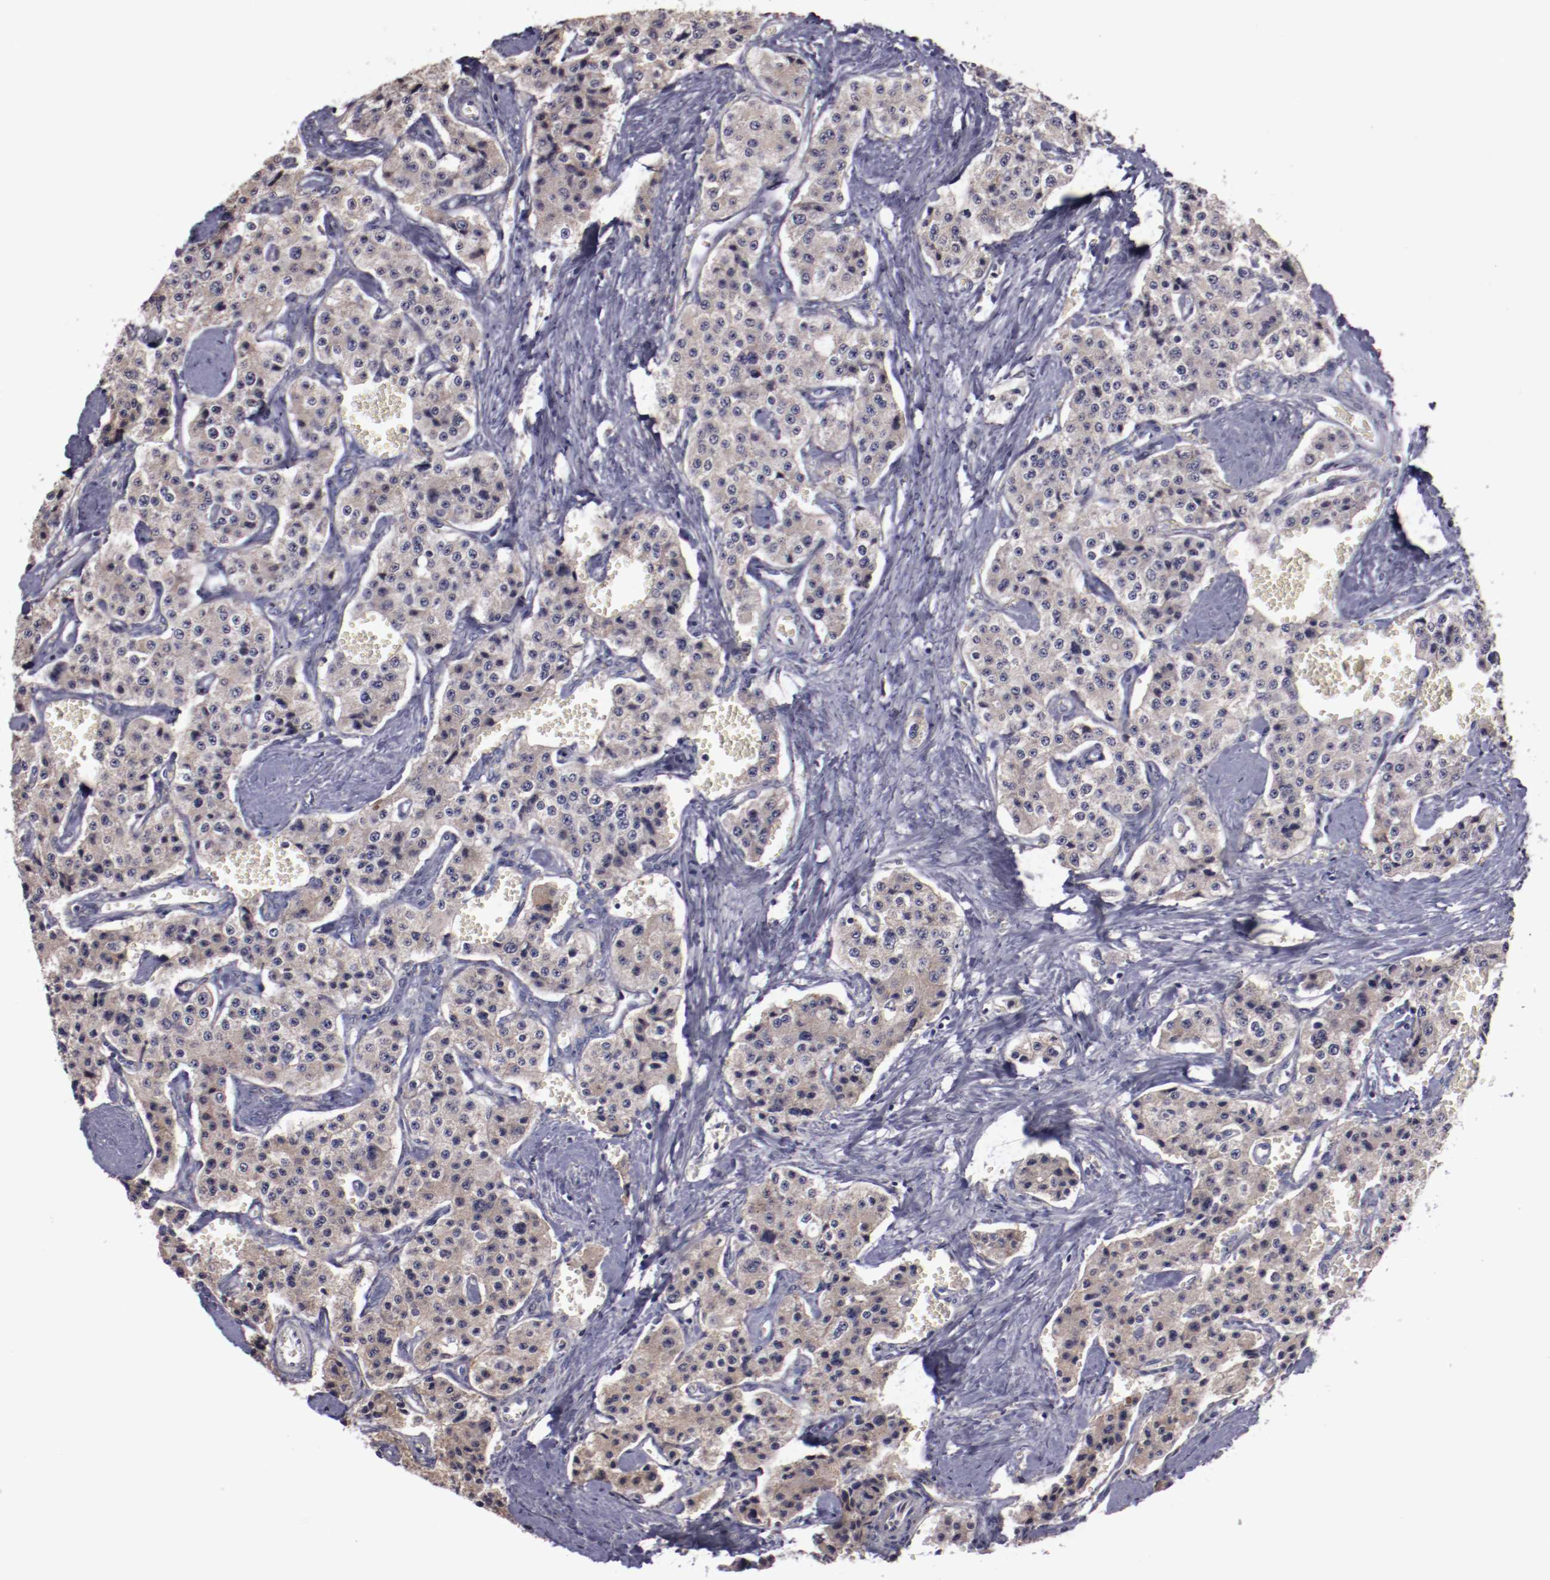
{"staining": {"intensity": "weak", "quantity": ">75%", "location": "cytoplasmic/membranous"}, "tissue": "carcinoid", "cell_type": "Tumor cells", "image_type": "cancer", "snomed": [{"axis": "morphology", "description": "Carcinoid, malignant, NOS"}, {"axis": "topography", "description": "Small intestine"}], "caption": "Immunohistochemical staining of human carcinoid shows low levels of weak cytoplasmic/membranous staining in approximately >75% of tumor cells. The staining is performed using DAB brown chromogen to label protein expression. The nuclei are counter-stained blue using hematoxylin.", "gene": "NRXN3", "patient": {"sex": "male", "age": 52}}